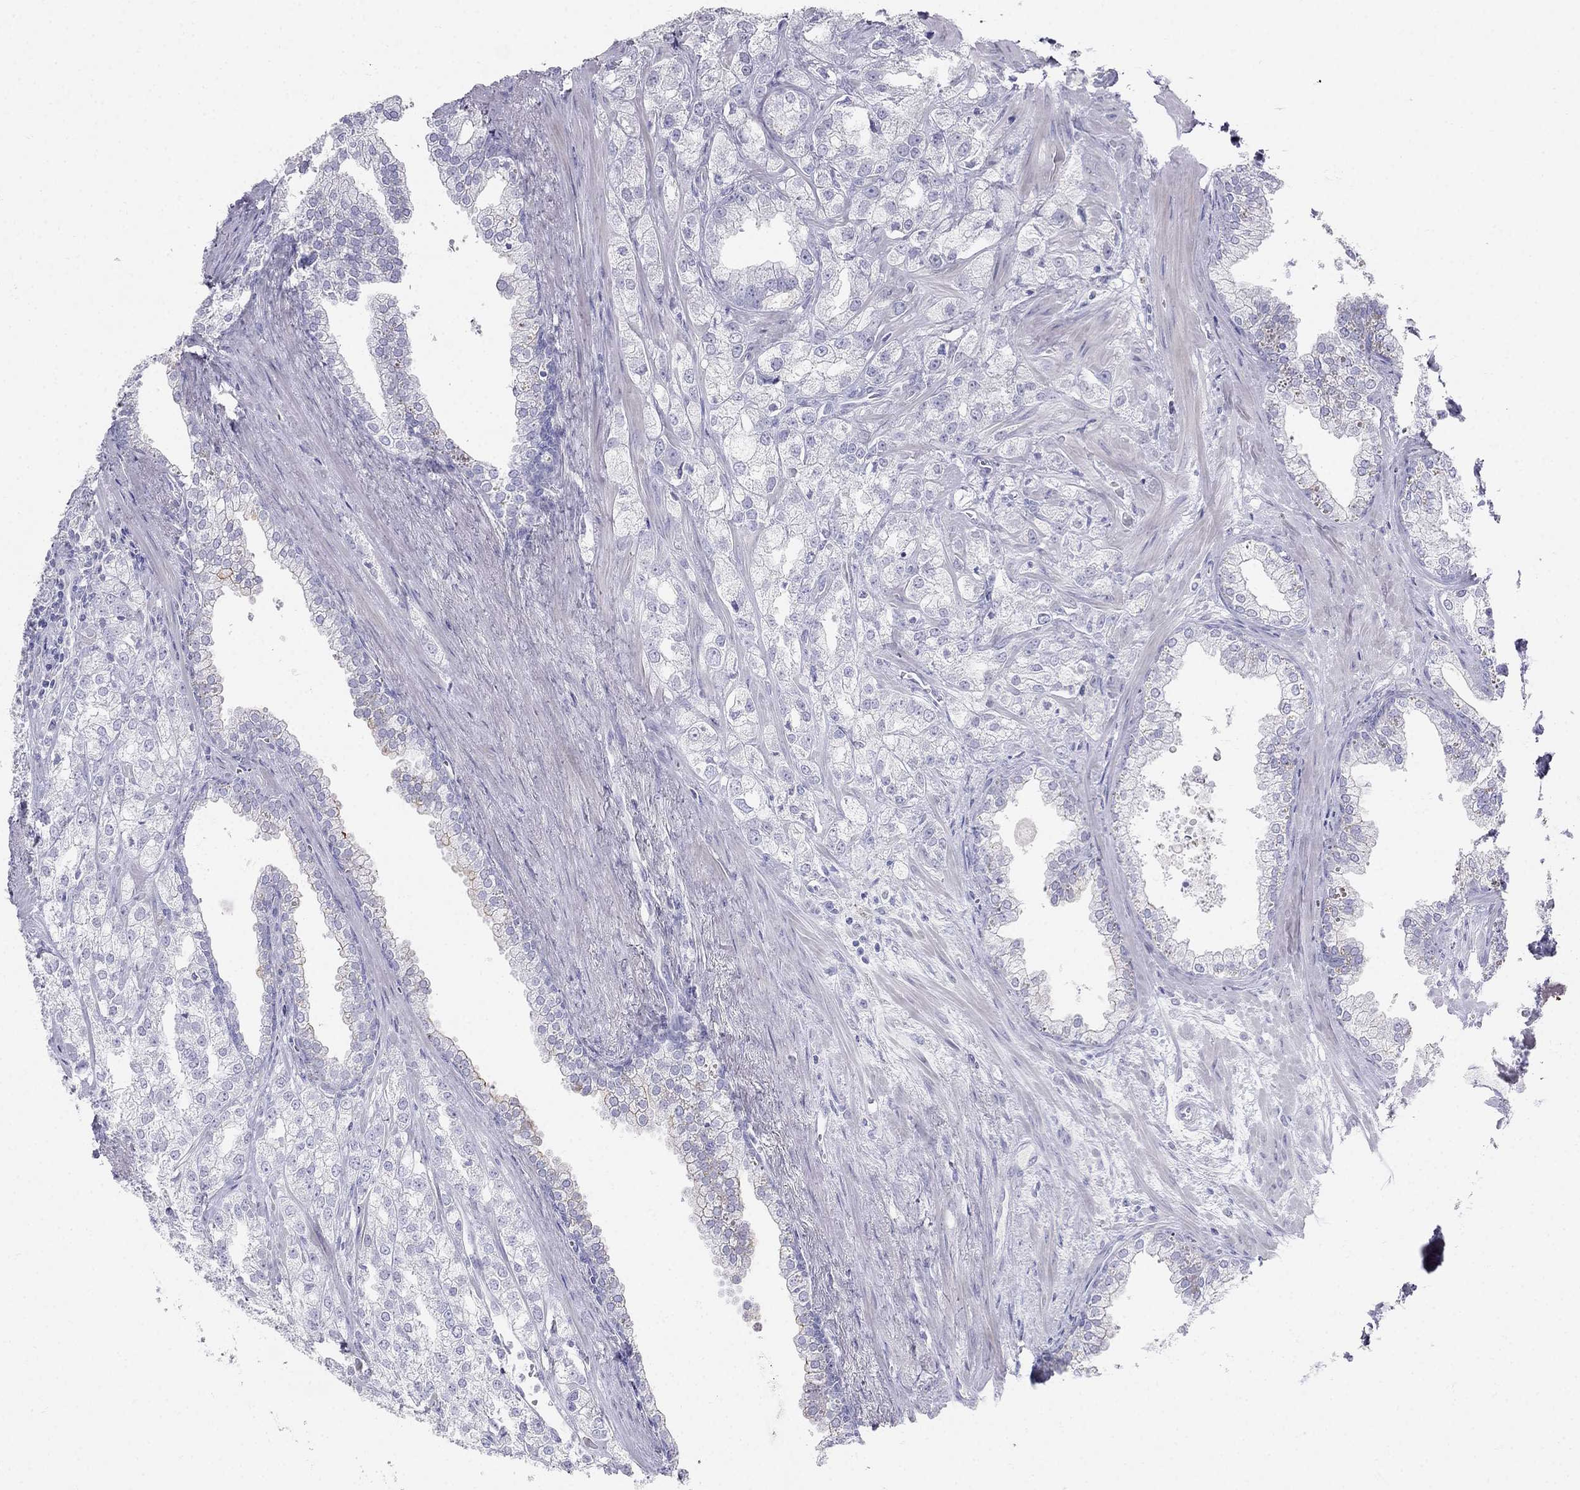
{"staining": {"intensity": "negative", "quantity": "none", "location": "none"}, "tissue": "prostate cancer", "cell_type": "Tumor cells", "image_type": "cancer", "snomed": [{"axis": "morphology", "description": "Adenocarcinoma, NOS"}, {"axis": "topography", "description": "Prostate"}], "caption": "Human prostate cancer (adenocarcinoma) stained for a protein using IHC demonstrates no staining in tumor cells.", "gene": "RFLNA", "patient": {"sex": "male", "age": 70}}